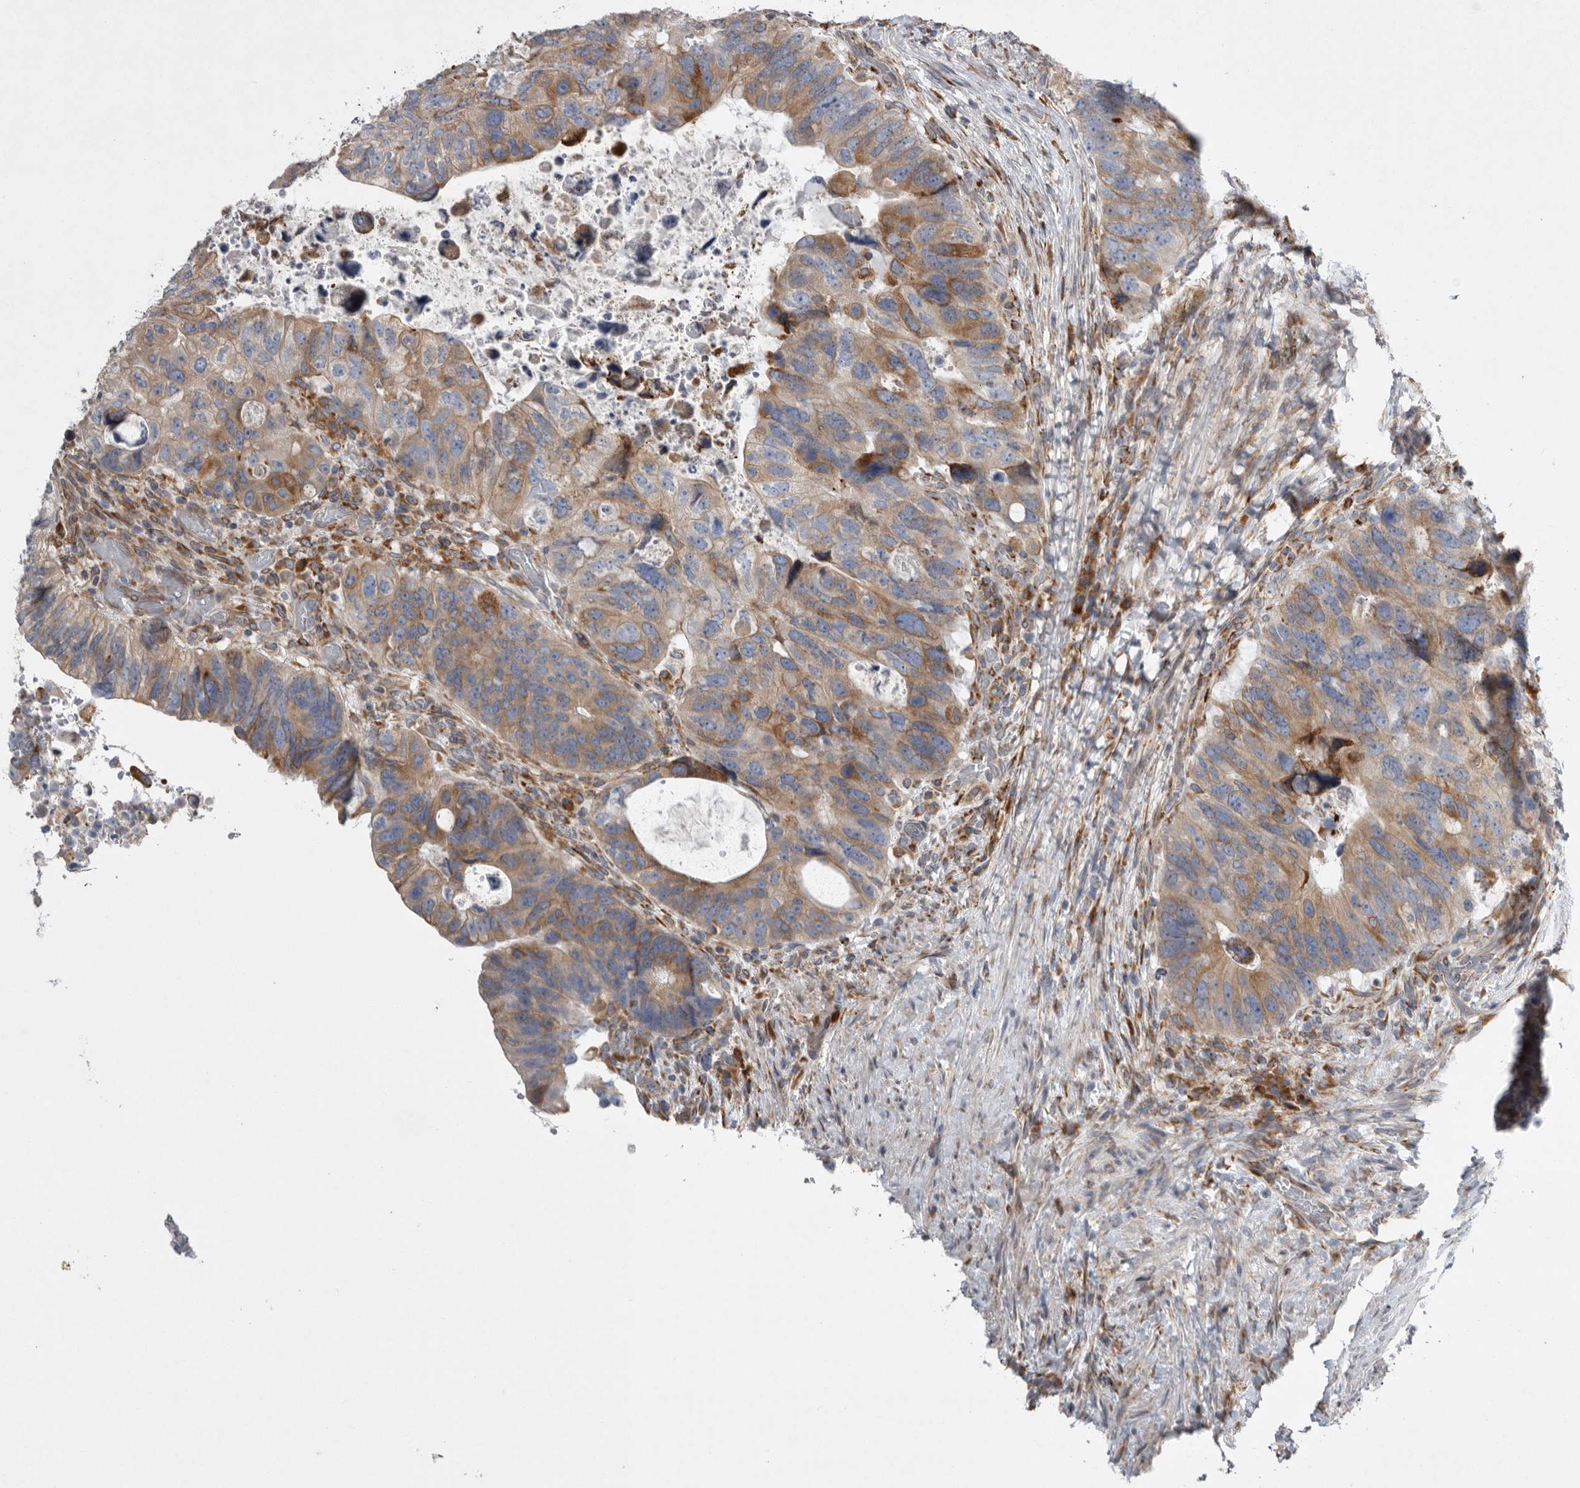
{"staining": {"intensity": "moderate", "quantity": ">75%", "location": "cytoplasmic/membranous"}, "tissue": "colorectal cancer", "cell_type": "Tumor cells", "image_type": "cancer", "snomed": [{"axis": "morphology", "description": "Adenocarcinoma, NOS"}, {"axis": "topography", "description": "Rectum"}], "caption": "The micrograph exhibits immunohistochemical staining of colorectal cancer (adenocarcinoma). There is moderate cytoplasmic/membranous positivity is present in approximately >75% of tumor cells.", "gene": "GANAB", "patient": {"sex": "male", "age": 59}}